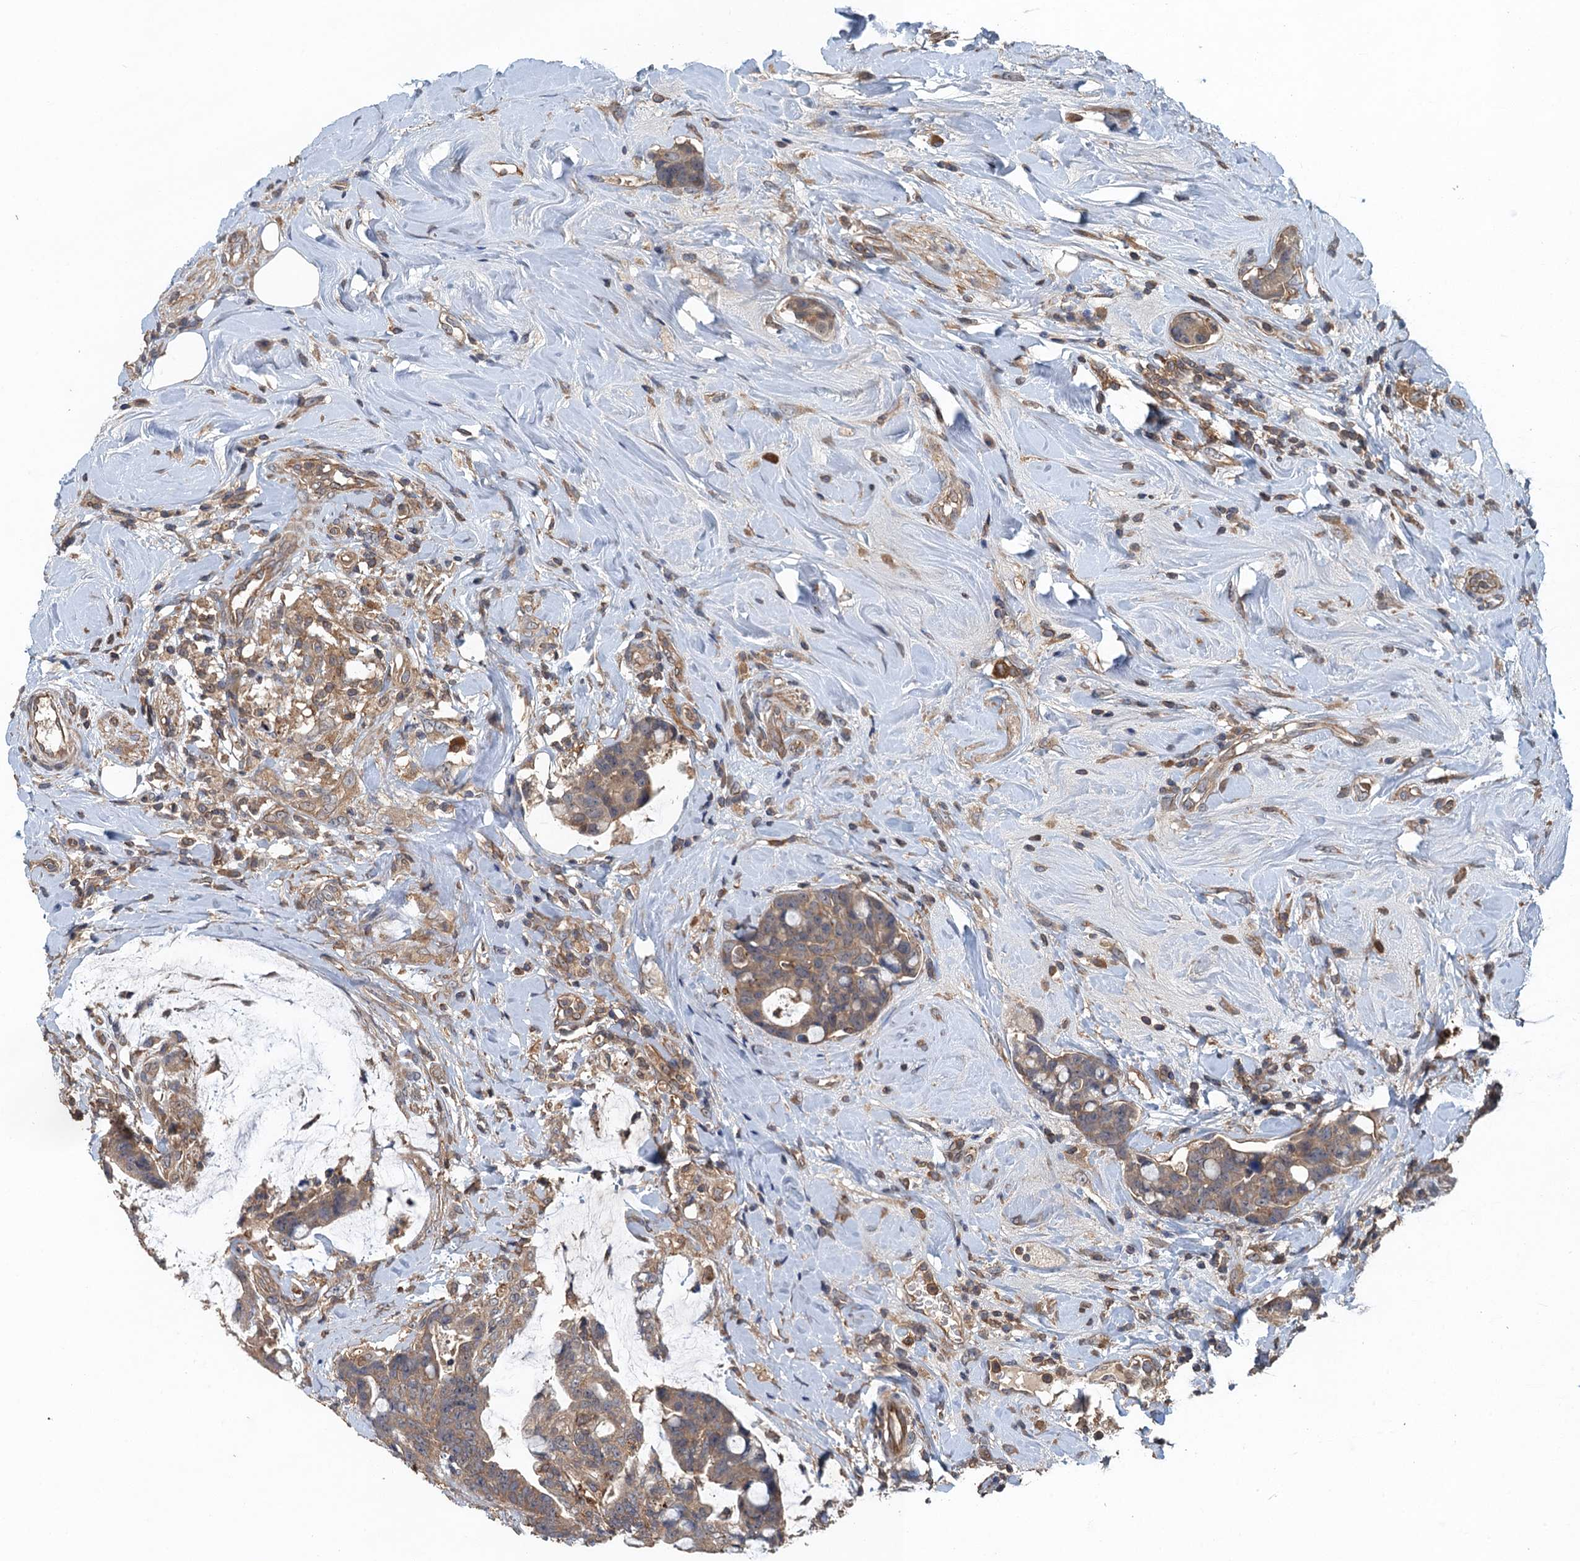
{"staining": {"intensity": "moderate", "quantity": ">75%", "location": "cytoplasmic/membranous"}, "tissue": "colorectal cancer", "cell_type": "Tumor cells", "image_type": "cancer", "snomed": [{"axis": "morphology", "description": "Adenocarcinoma, NOS"}, {"axis": "topography", "description": "Colon"}], "caption": "Moderate cytoplasmic/membranous staining for a protein is appreciated in approximately >75% of tumor cells of colorectal adenocarcinoma using immunohistochemistry.", "gene": "BORCS5", "patient": {"sex": "female", "age": 82}}